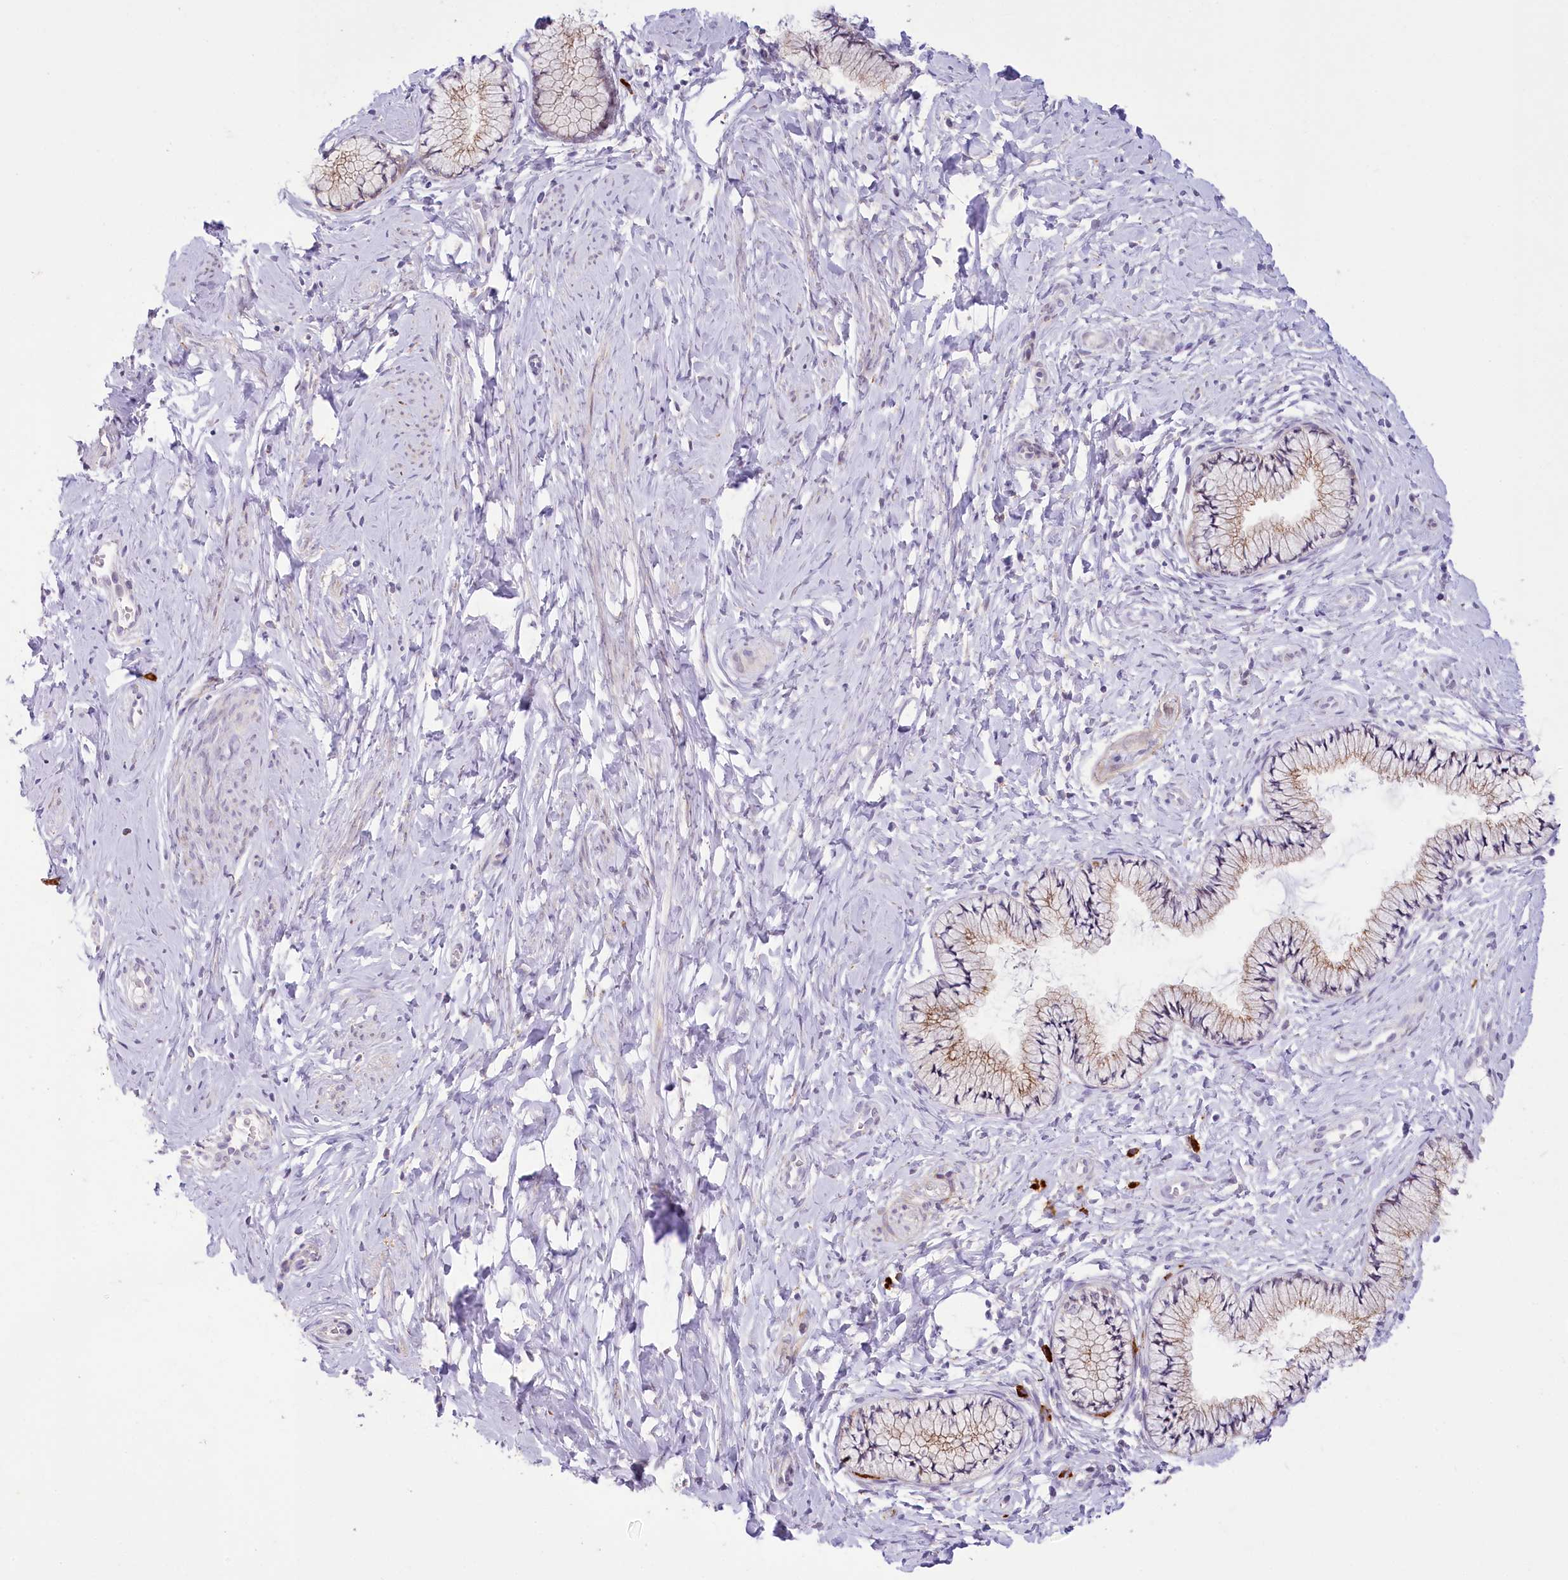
{"staining": {"intensity": "moderate", "quantity": ">75%", "location": "cytoplasmic/membranous"}, "tissue": "cervix", "cell_type": "Glandular cells", "image_type": "normal", "snomed": [{"axis": "morphology", "description": "Normal tissue, NOS"}, {"axis": "topography", "description": "Cervix"}], "caption": "Cervix stained with DAB immunohistochemistry (IHC) shows medium levels of moderate cytoplasmic/membranous expression in approximately >75% of glandular cells.", "gene": "NCKAP5", "patient": {"sex": "female", "age": 33}}